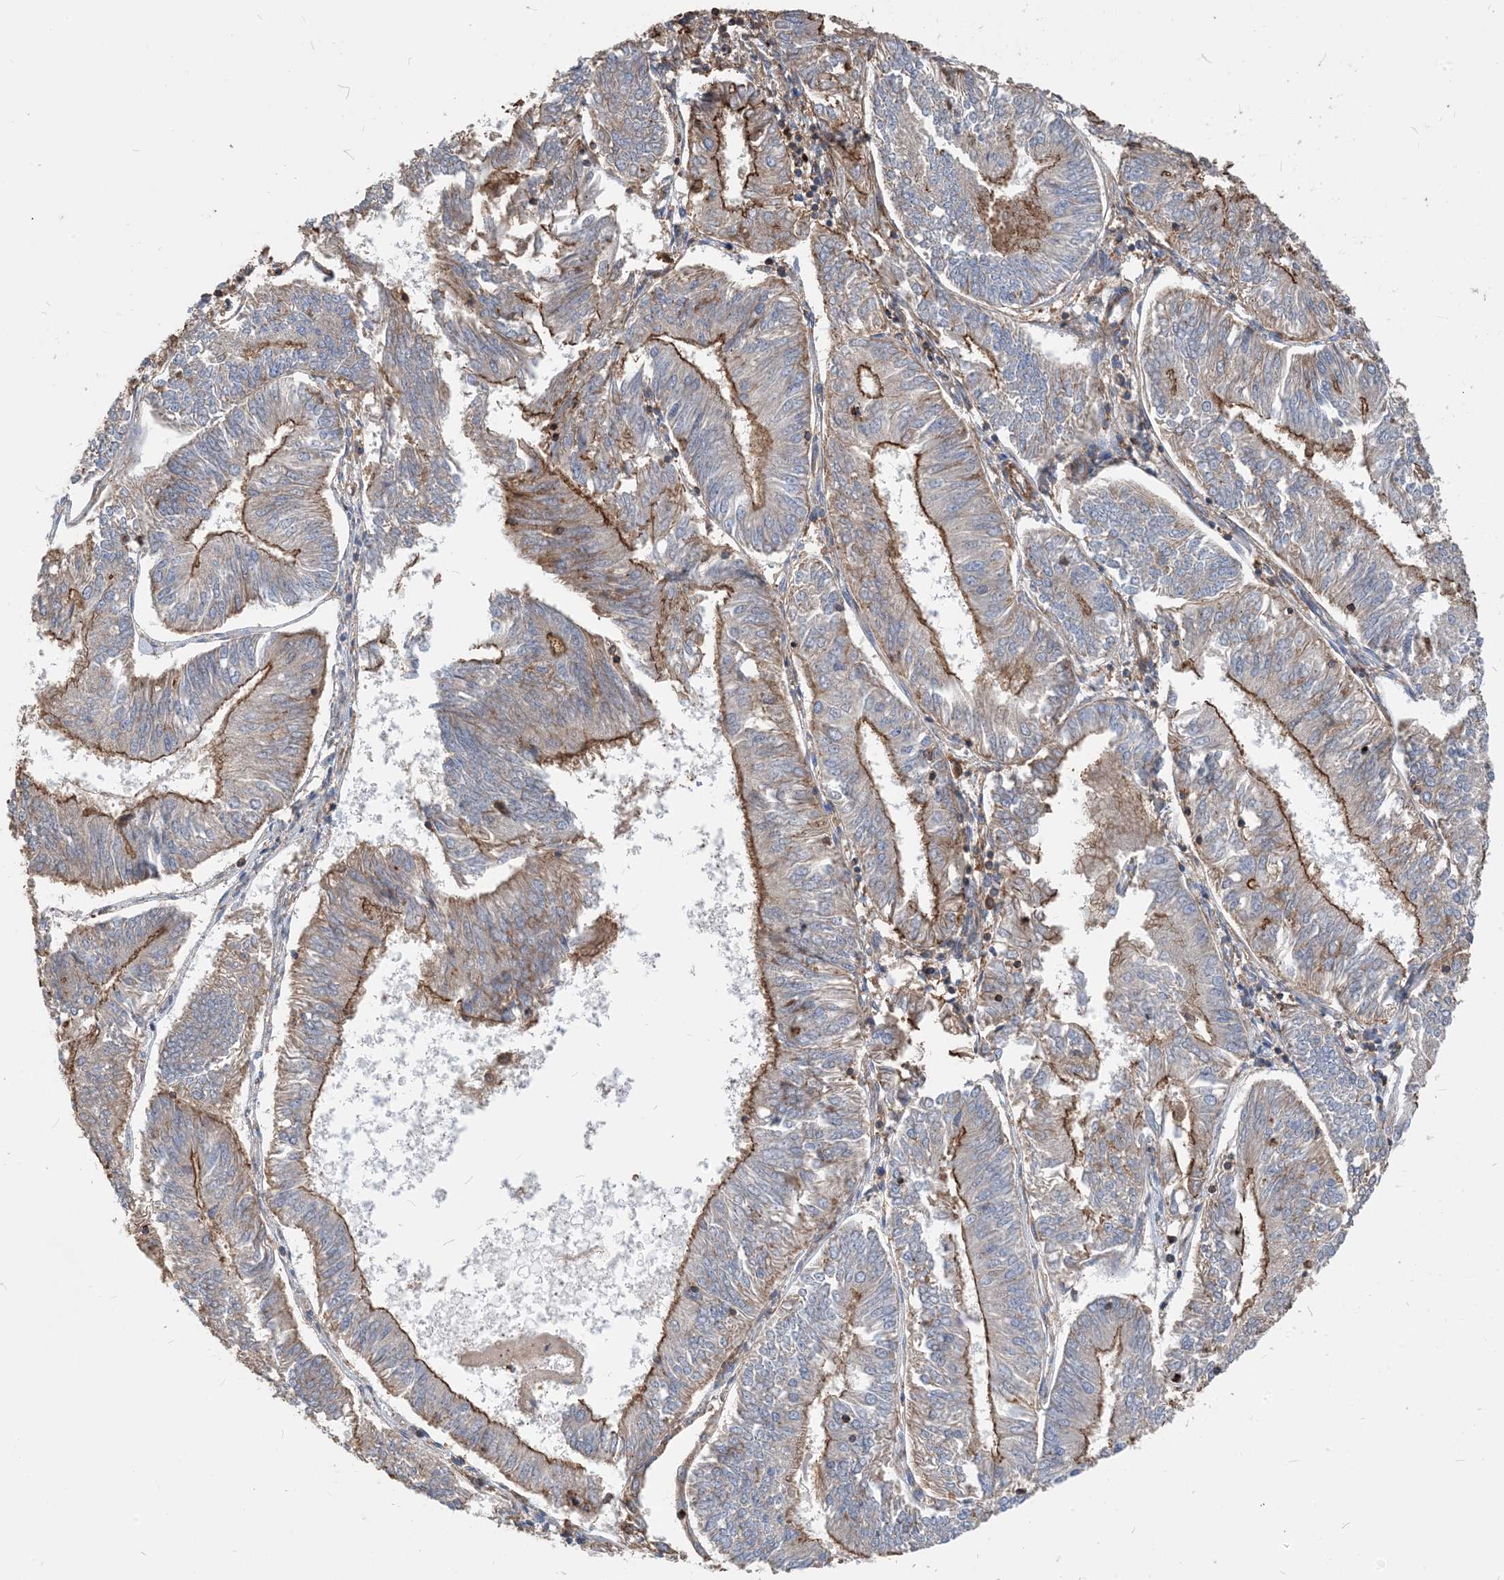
{"staining": {"intensity": "moderate", "quantity": "<25%", "location": "cytoplasmic/membranous"}, "tissue": "endometrial cancer", "cell_type": "Tumor cells", "image_type": "cancer", "snomed": [{"axis": "morphology", "description": "Adenocarcinoma, NOS"}, {"axis": "topography", "description": "Endometrium"}], "caption": "This is a photomicrograph of immunohistochemistry staining of endometrial adenocarcinoma, which shows moderate expression in the cytoplasmic/membranous of tumor cells.", "gene": "PARVG", "patient": {"sex": "female", "age": 58}}